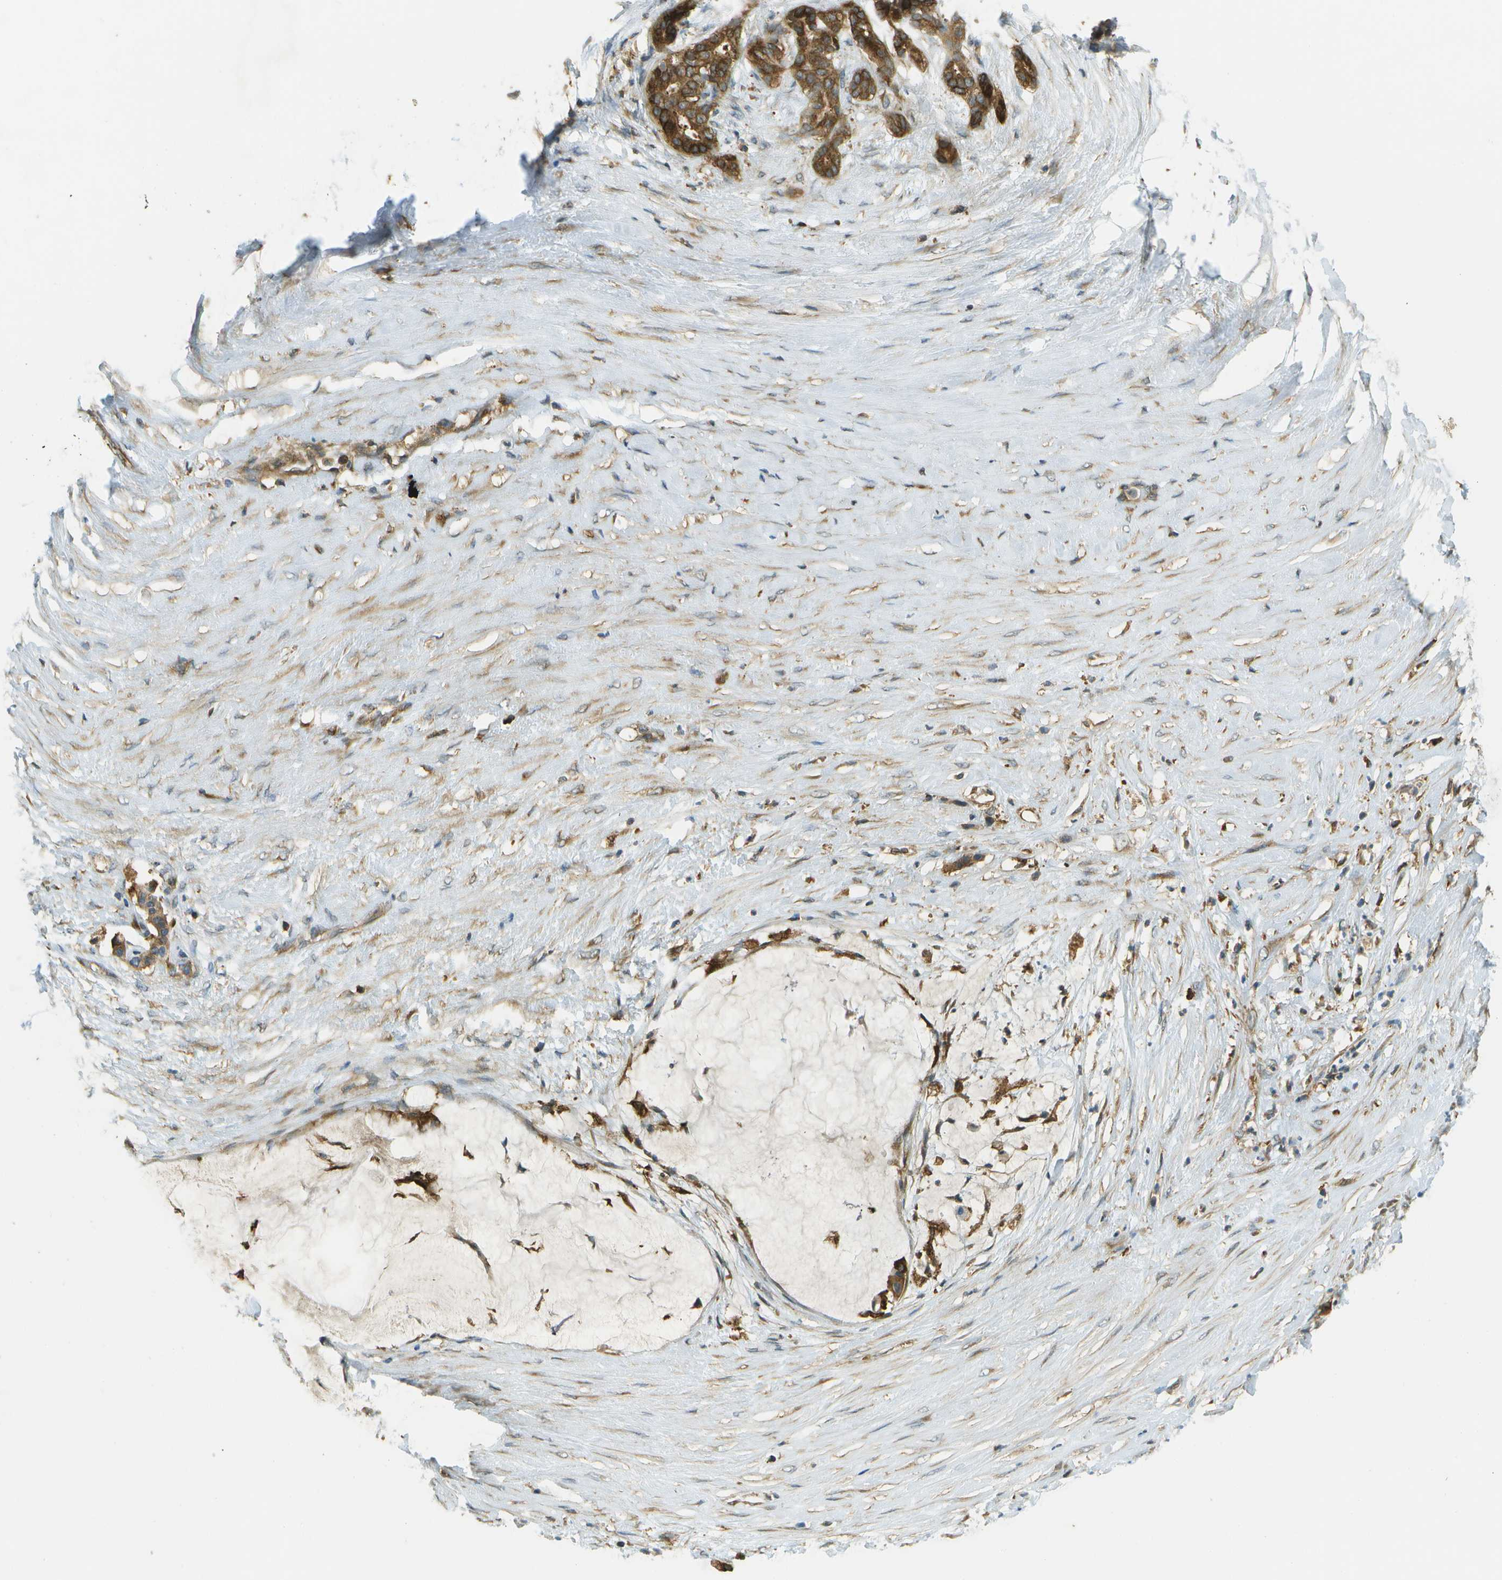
{"staining": {"intensity": "strong", "quantity": ">75%", "location": "cytoplasmic/membranous"}, "tissue": "pancreatic cancer", "cell_type": "Tumor cells", "image_type": "cancer", "snomed": [{"axis": "morphology", "description": "Adenocarcinoma, NOS"}, {"axis": "topography", "description": "Pancreas"}], "caption": "Immunohistochemical staining of pancreatic cancer (adenocarcinoma) demonstrates strong cytoplasmic/membranous protein positivity in approximately >75% of tumor cells.", "gene": "TMTC1", "patient": {"sex": "male", "age": 41}}